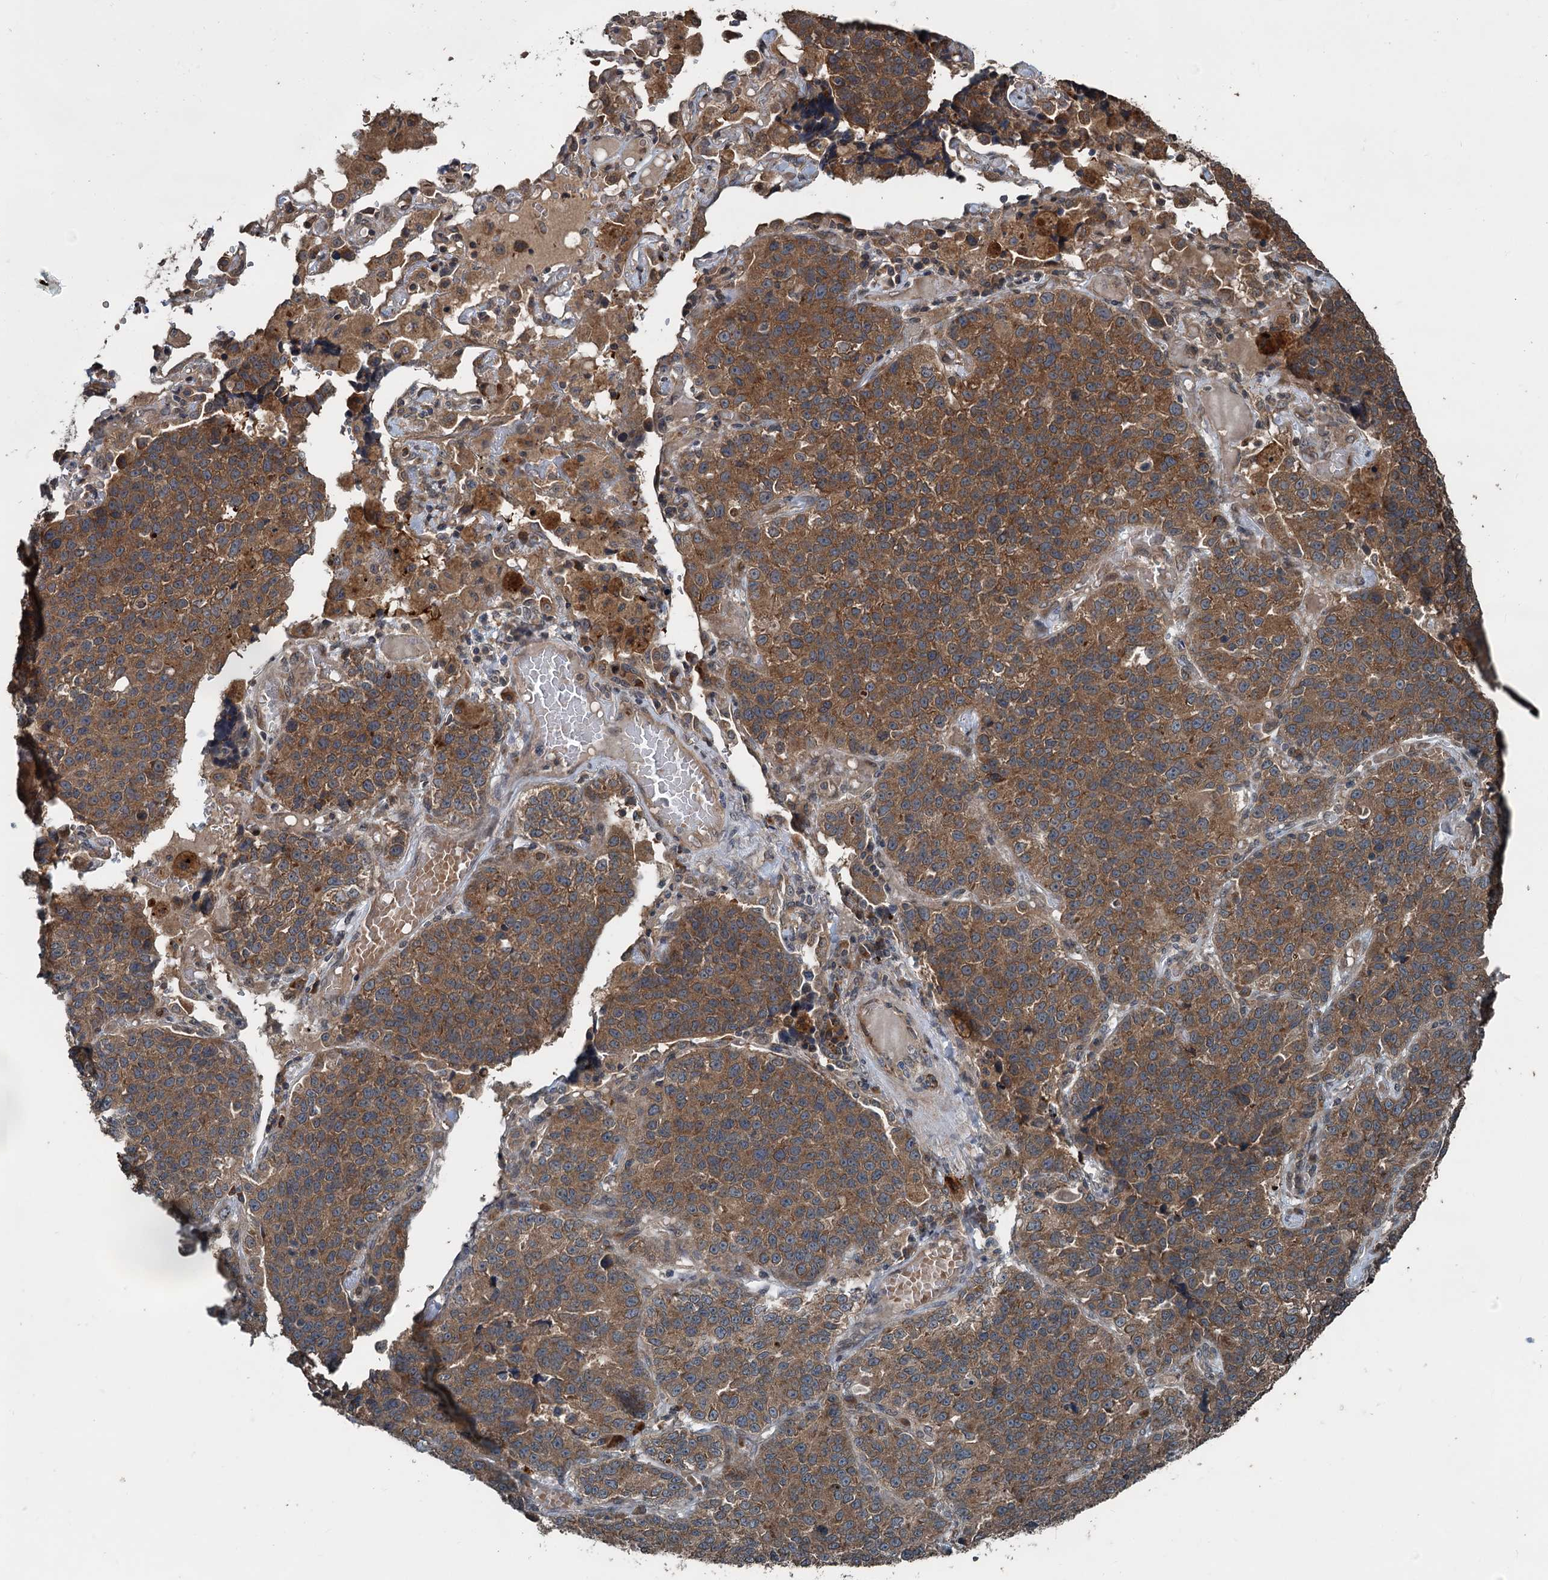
{"staining": {"intensity": "moderate", "quantity": ">75%", "location": "cytoplasmic/membranous"}, "tissue": "lung cancer", "cell_type": "Tumor cells", "image_type": "cancer", "snomed": [{"axis": "morphology", "description": "Adenocarcinoma, NOS"}, {"axis": "topography", "description": "Lung"}], "caption": "A high-resolution photomicrograph shows immunohistochemistry (IHC) staining of lung adenocarcinoma, which demonstrates moderate cytoplasmic/membranous staining in approximately >75% of tumor cells.", "gene": "N4BP2L2", "patient": {"sex": "male", "age": 49}}